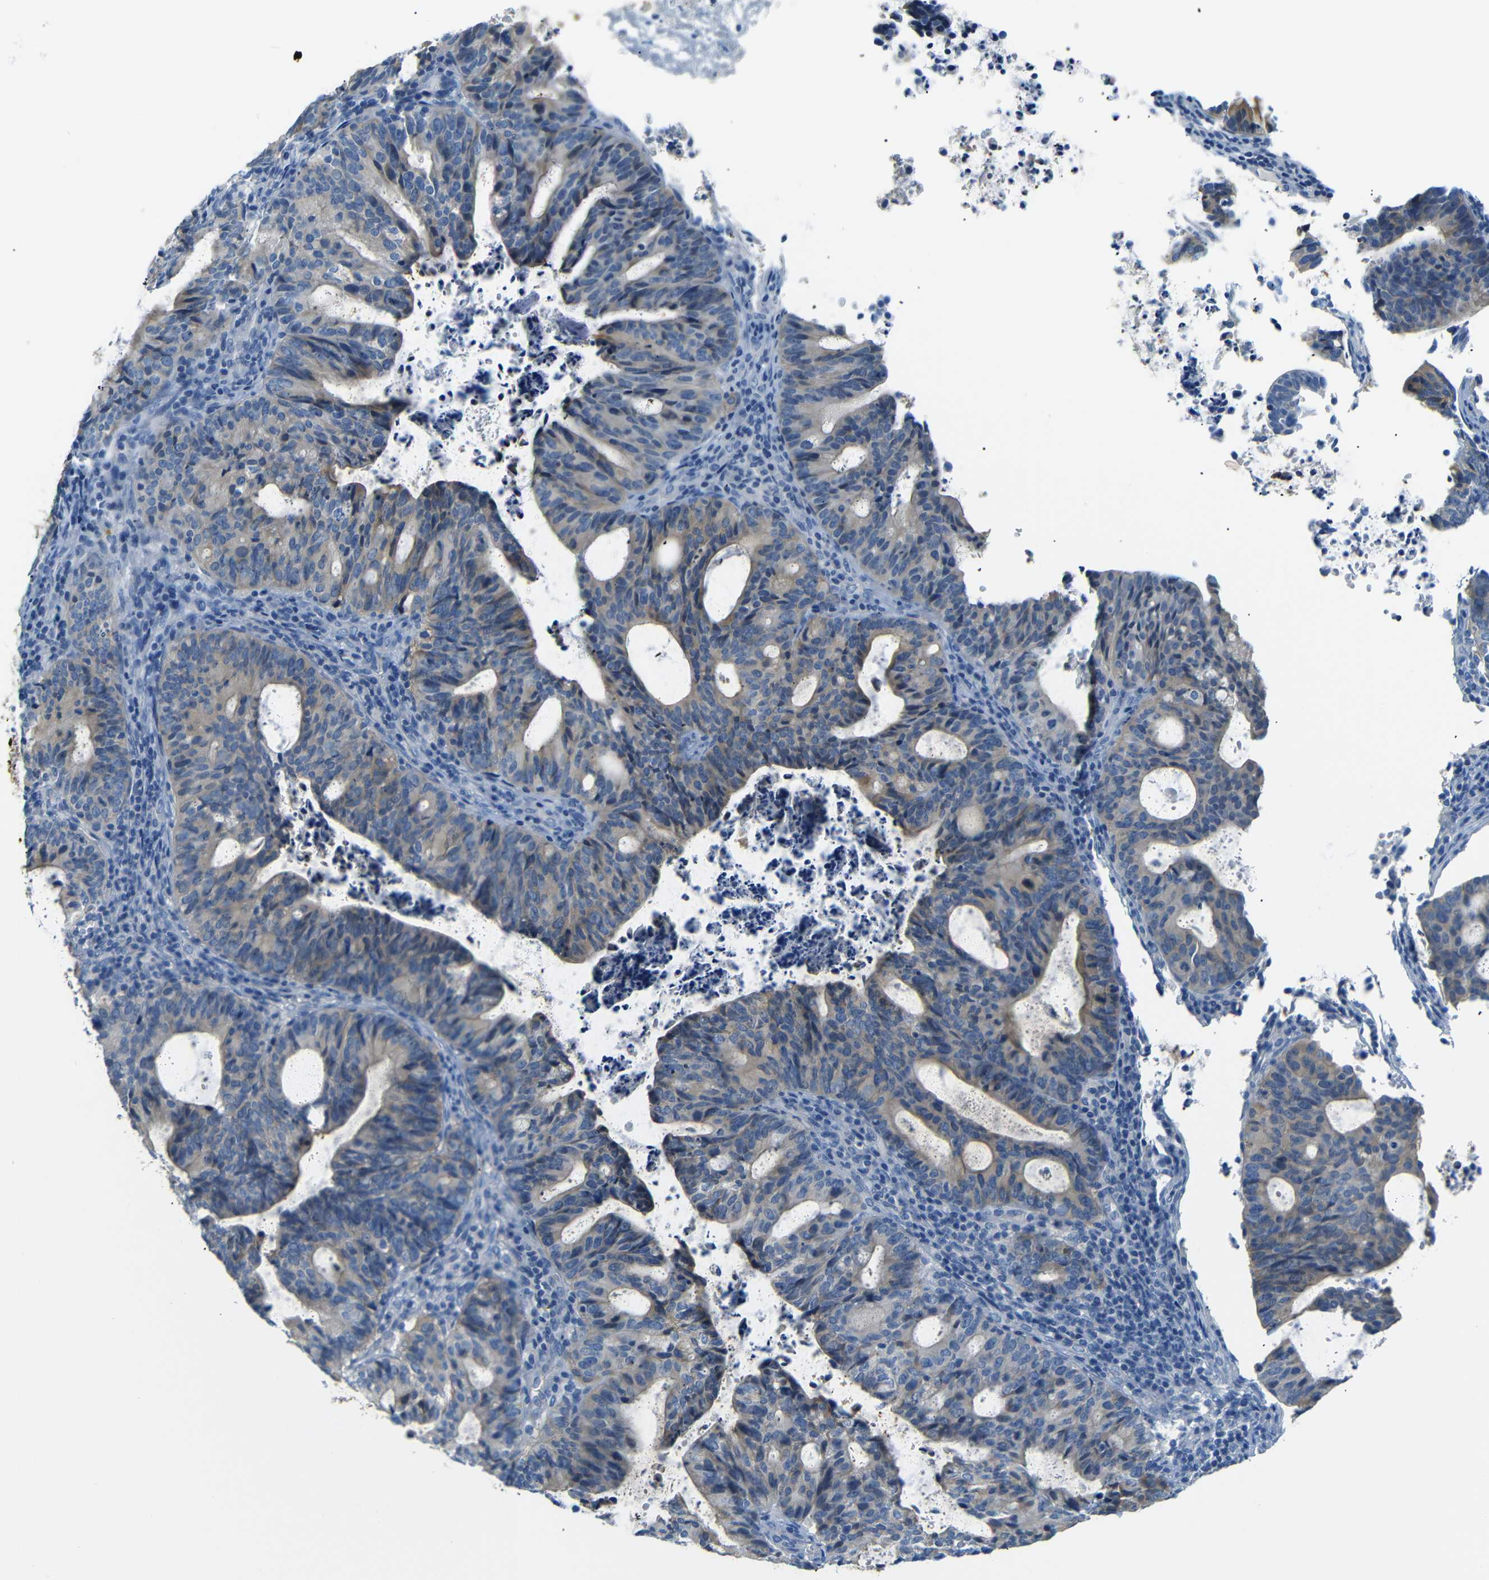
{"staining": {"intensity": "weak", "quantity": ">75%", "location": "cytoplasmic/membranous"}, "tissue": "endometrial cancer", "cell_type": "Tumor cells", "image_type": "cancer", "snomed": [{"axis": "morphology", "description": "Adenocarcinoma, NOS"}, {"axis": "topography", "description": "Uterus"}], "caption": "A high-resolution image shows IHC staining of adenocarcinoma (endometrial), which exhibits weak cytoplasmic/membranous positivity in about >75% of tumor cells.", "gene": "SFN", "patient": {"sex": "female", "age": 83}}